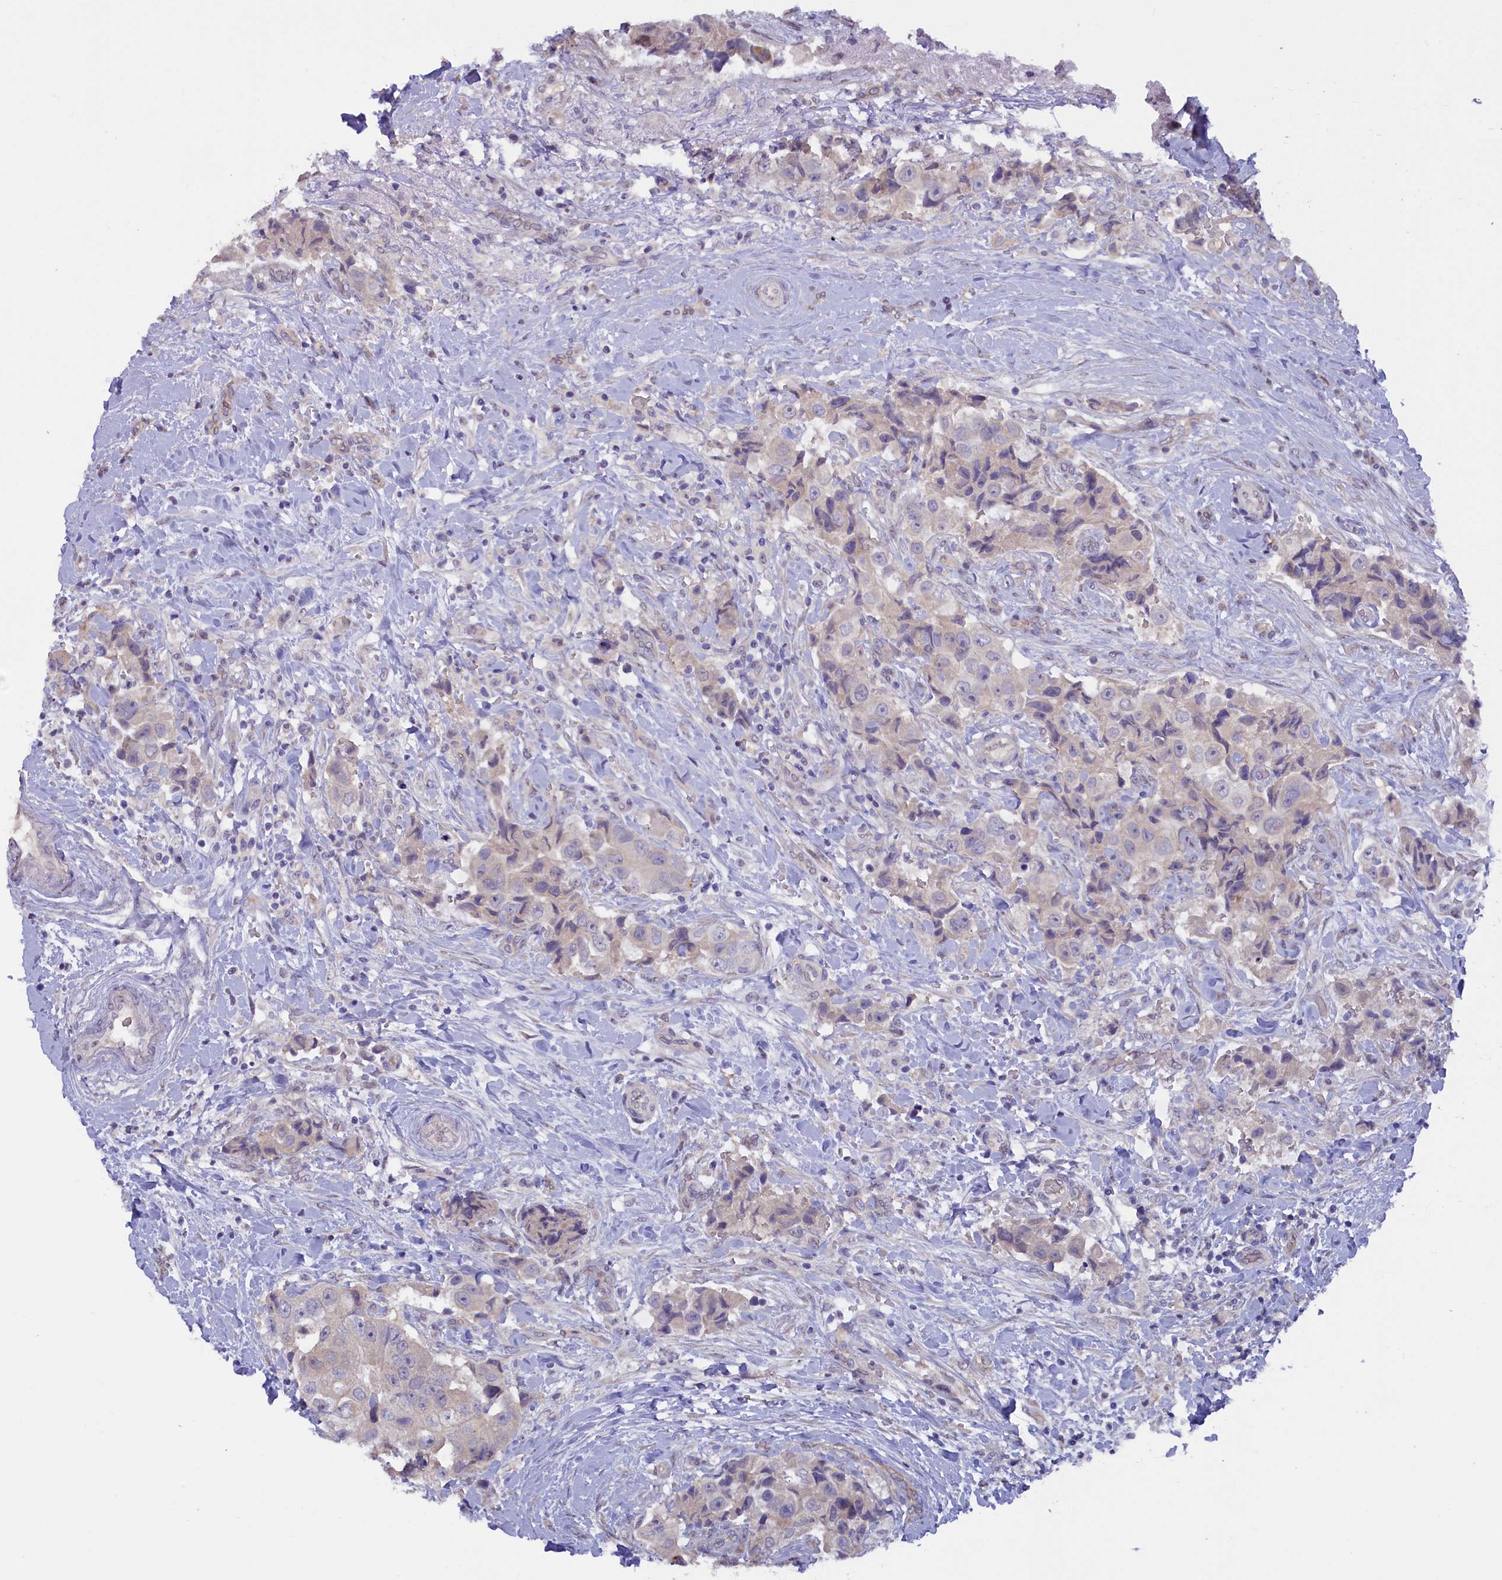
{"staining": {"intensity": "negative", "quantity": "none", "location": "none"}, "tissue": "breast cancer", "cell_type": "Tumor cells", "image_type": "cancer", "snomed": [{"axis": "morphology", "description": "Normal tissue, NOS"}, {"axis": "morphology", "description": "Duct carcinoma"}, {"axis": "topography", "description": "Breast"}], "caption": "Histopathology image shows no protein positivity in tumor cells of invasive ductal carcinoma (breast) tissue.", "gene": "ZSWIM4", "patient": {"sex": "female", "age": 62}}